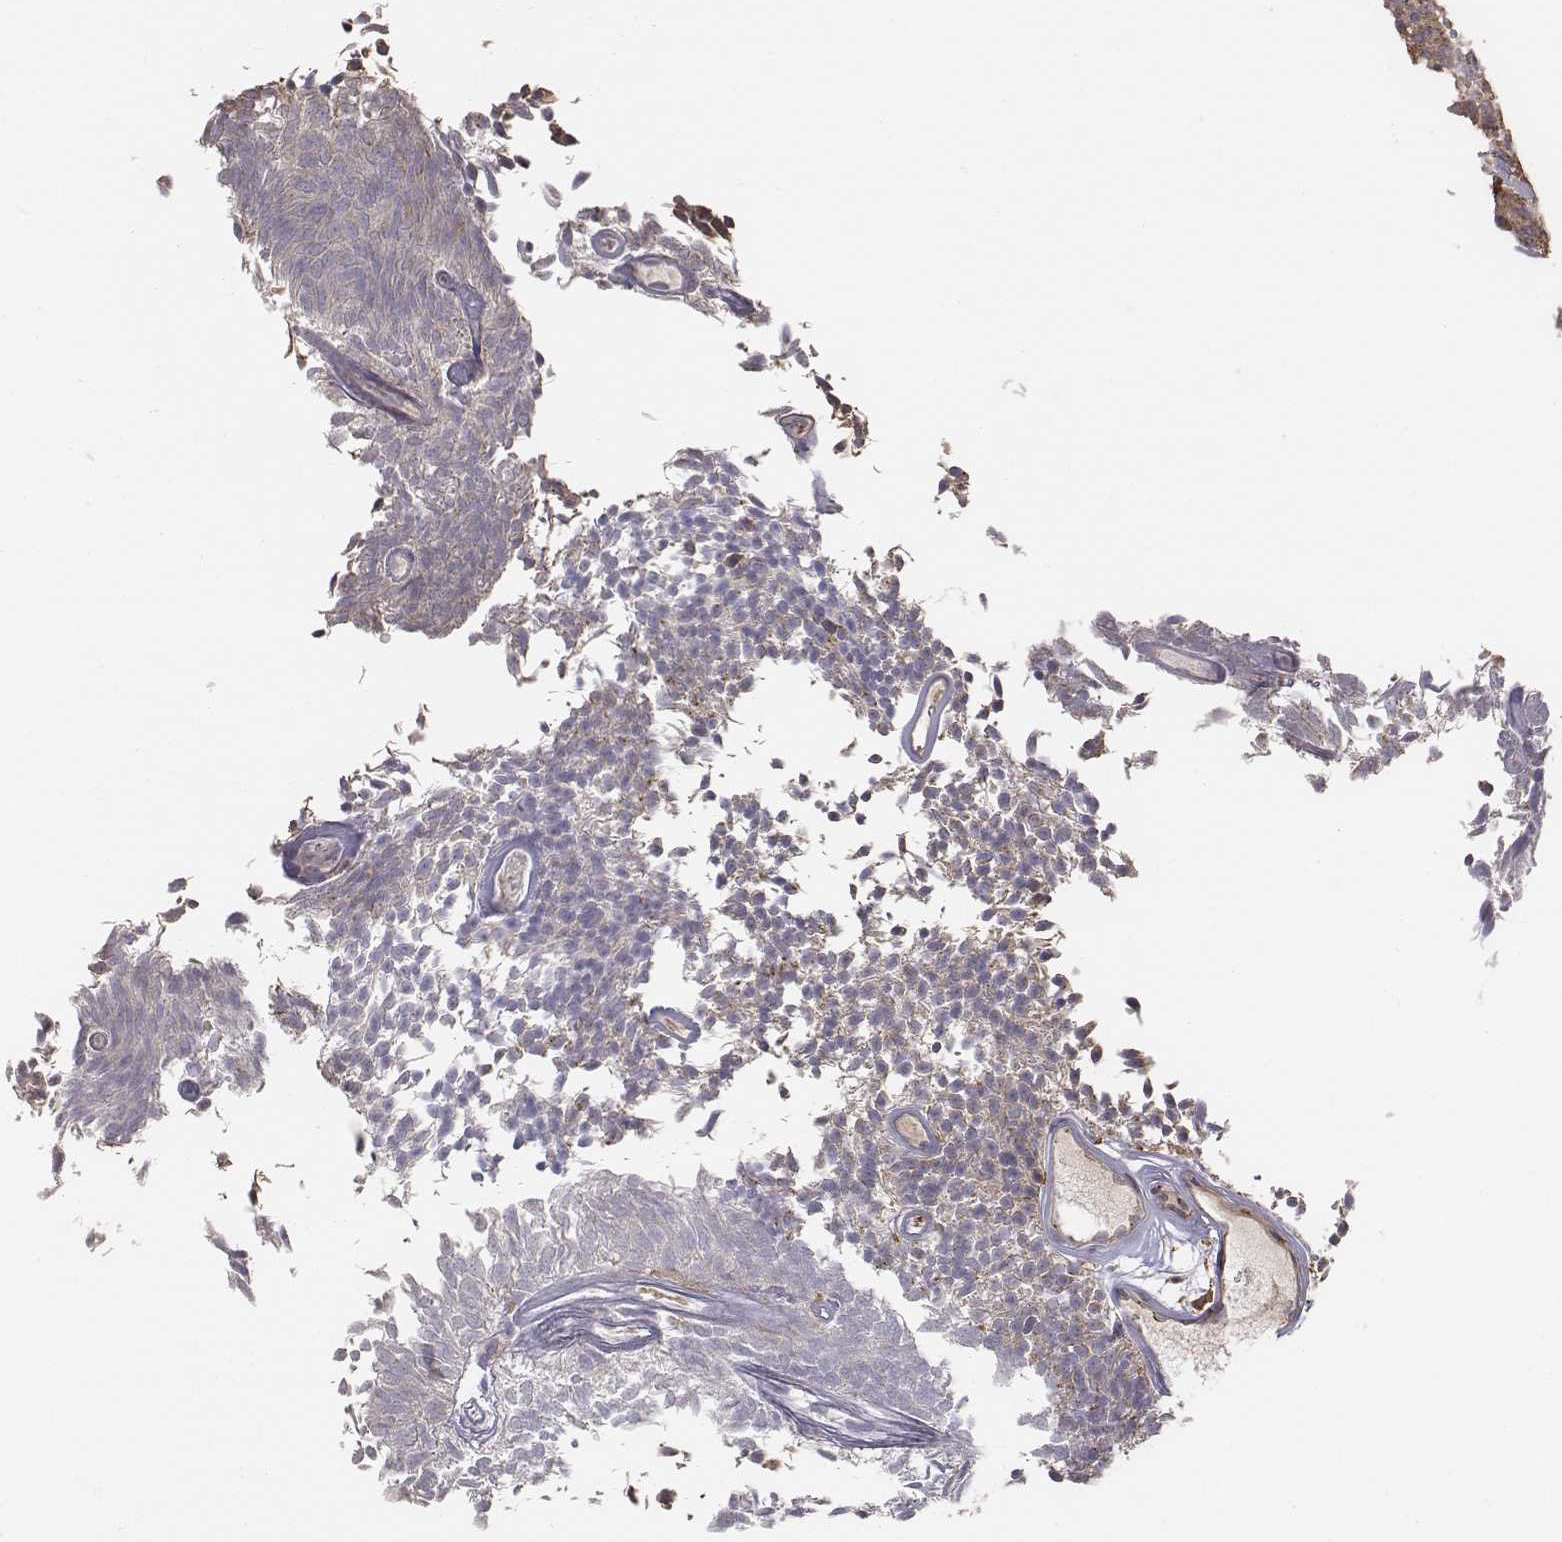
{"staining": {"intensity": "weak", "quantity": "<25%", "location": "cytoplasmic/membranous"}, "tissue": "urothelial cancer", "cell_type": "Tumor cells", "image_type": "cancer", "snomed": [{"axis": "morphology", "description": "Urothelial carcinoma, Low grade"}, {"axis": "topography", "description": "Urinary bladder"}], "caption": "The immunohistochemistry (IHC) histopathology image has no significant positivity in tumor cells of low-grade urothelial carcinoma tissue.", "gene": "AP1B1", "patient": {"sex": "male", "age": 77}}